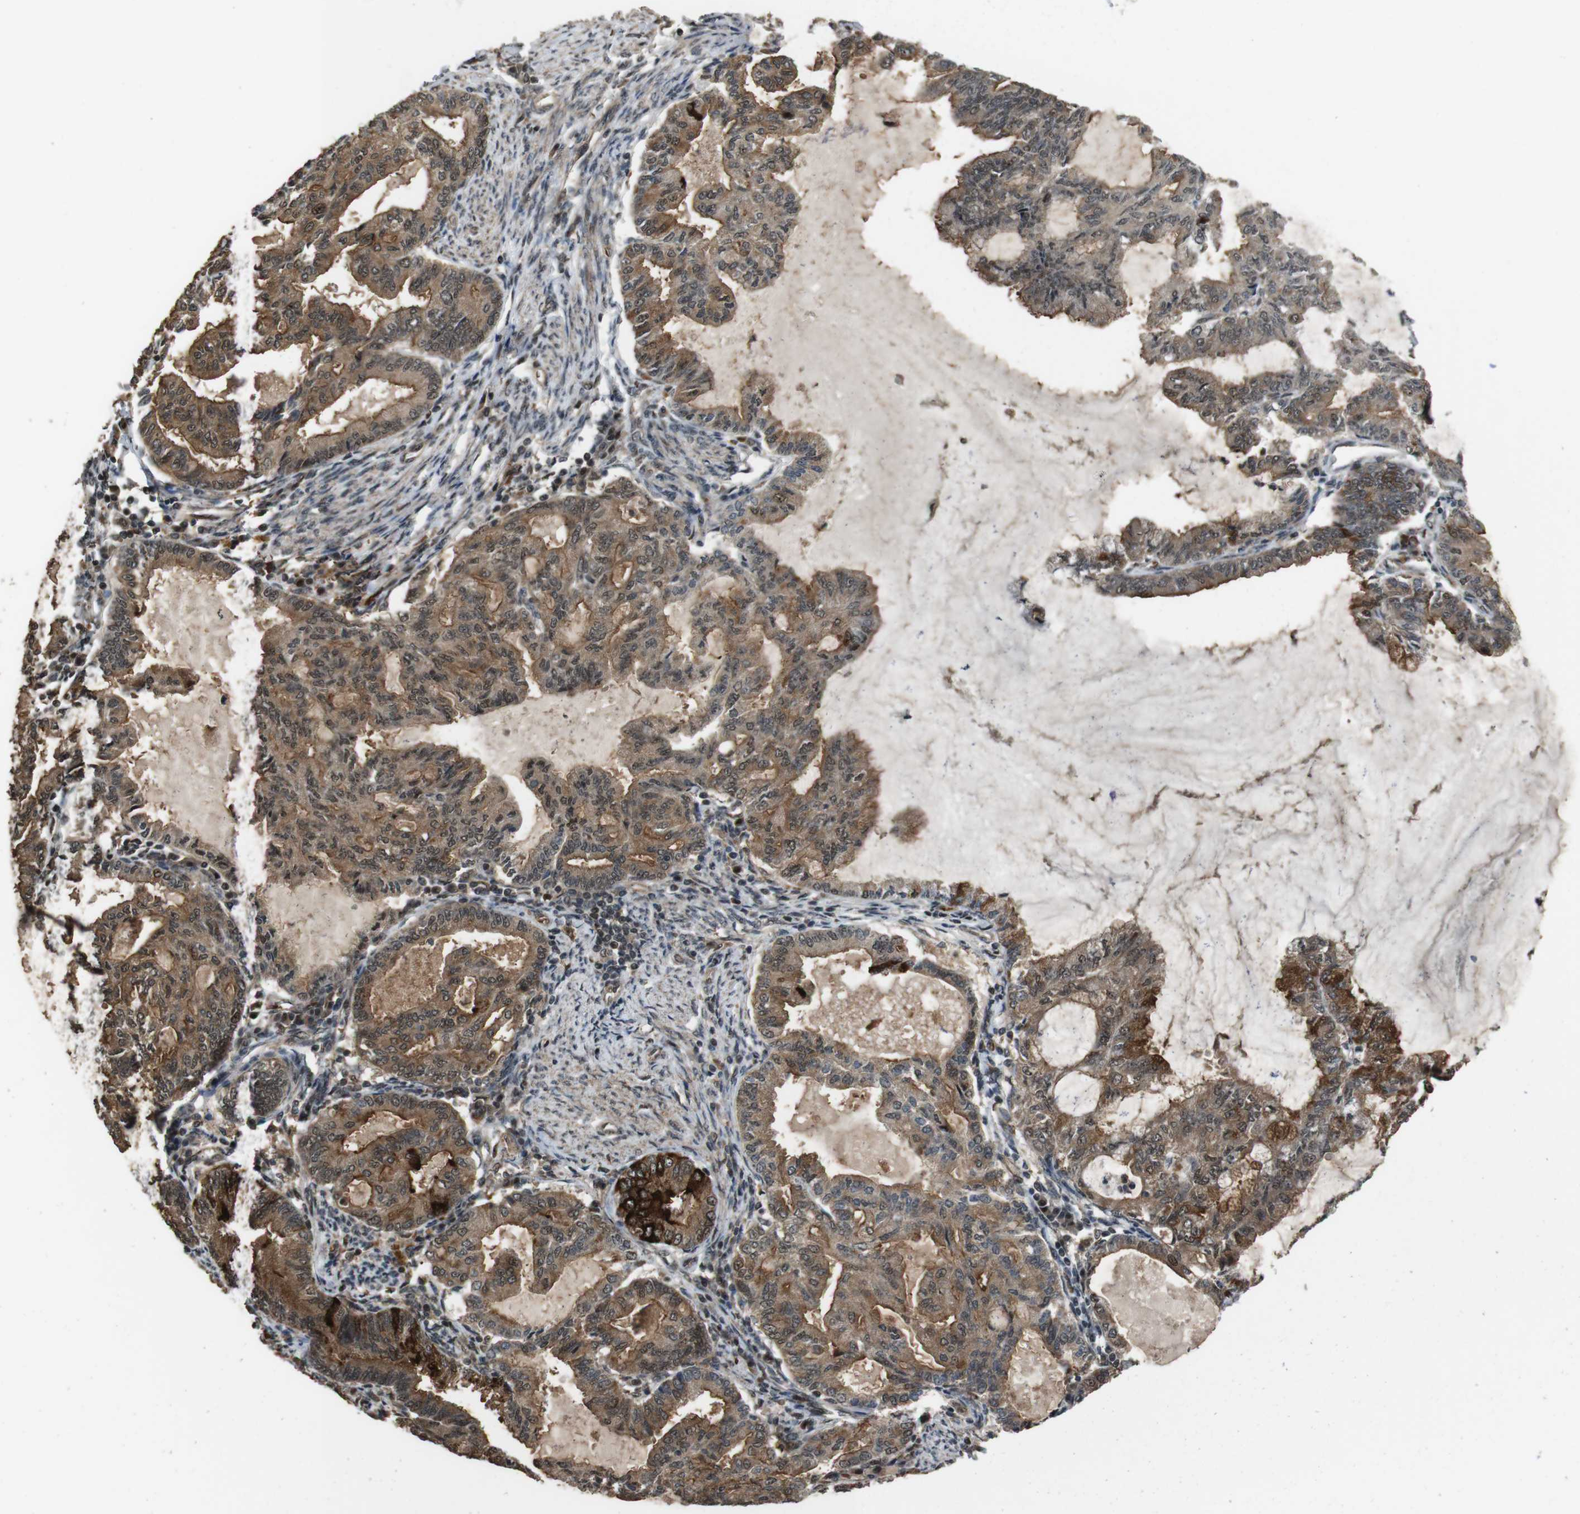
{"staining": {"intensity": "strong", "quantity": ">75%", "location": "cytoplasmic/membranous"}, "tissue": "endometrial cancer", "cell_type": "Tumor cells", "image_type": "cancer", "snomed": [{"axis": "morphology", "description": "Adenocarcinoma, NOS"}, {"axis": "topography", "description": "Endometrium"}], "caption": "Endometrial cancer stained with immunohistochemistry (IHC) reveals strong cytoplasmic/membranous positivity in approximately >75% of tumor cells.", "gene": "CDC34", "patient": {"sex": "female", "age": 86}}